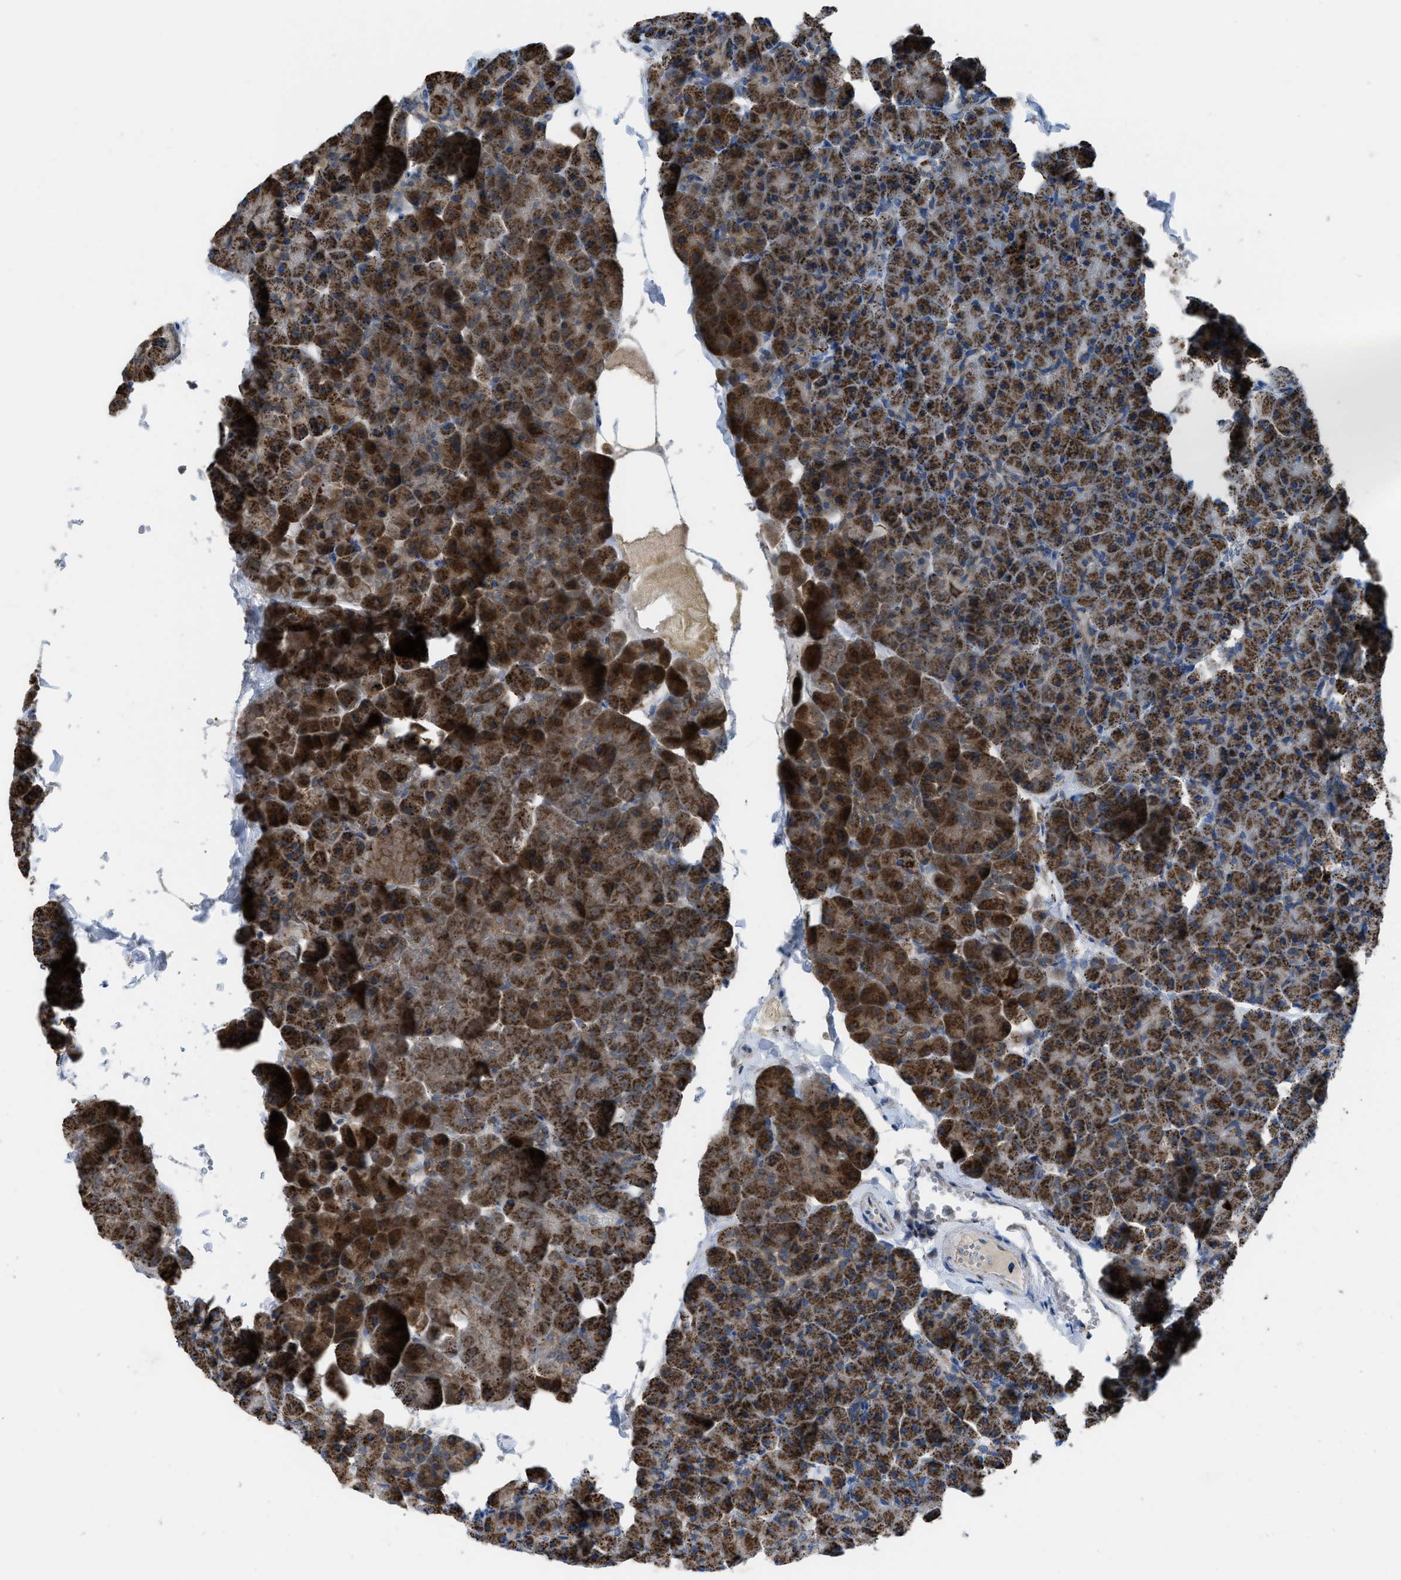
{"staining": {"intensity": "strong", "quantity": ">75%", "location": "cytoplasmic/membranous"}, "tissue": "pancreas", "cell_type": "Exocrine glandular cells", "image_type": "normal", "snomed": [{"axis": "morphology", "description": "Normal tissue, NOS"}, {"axis": "topography", "description": "Pancreas"}], "caption": "High-power microscopy captured an IHC histopathology image of unremarkable pancreas, revealing strong cytoplasmic/membranous staining in about >75% of exocrine glandular cells.", "gene": "ETFB", "patient": {"sex": "male", "age": 35}}